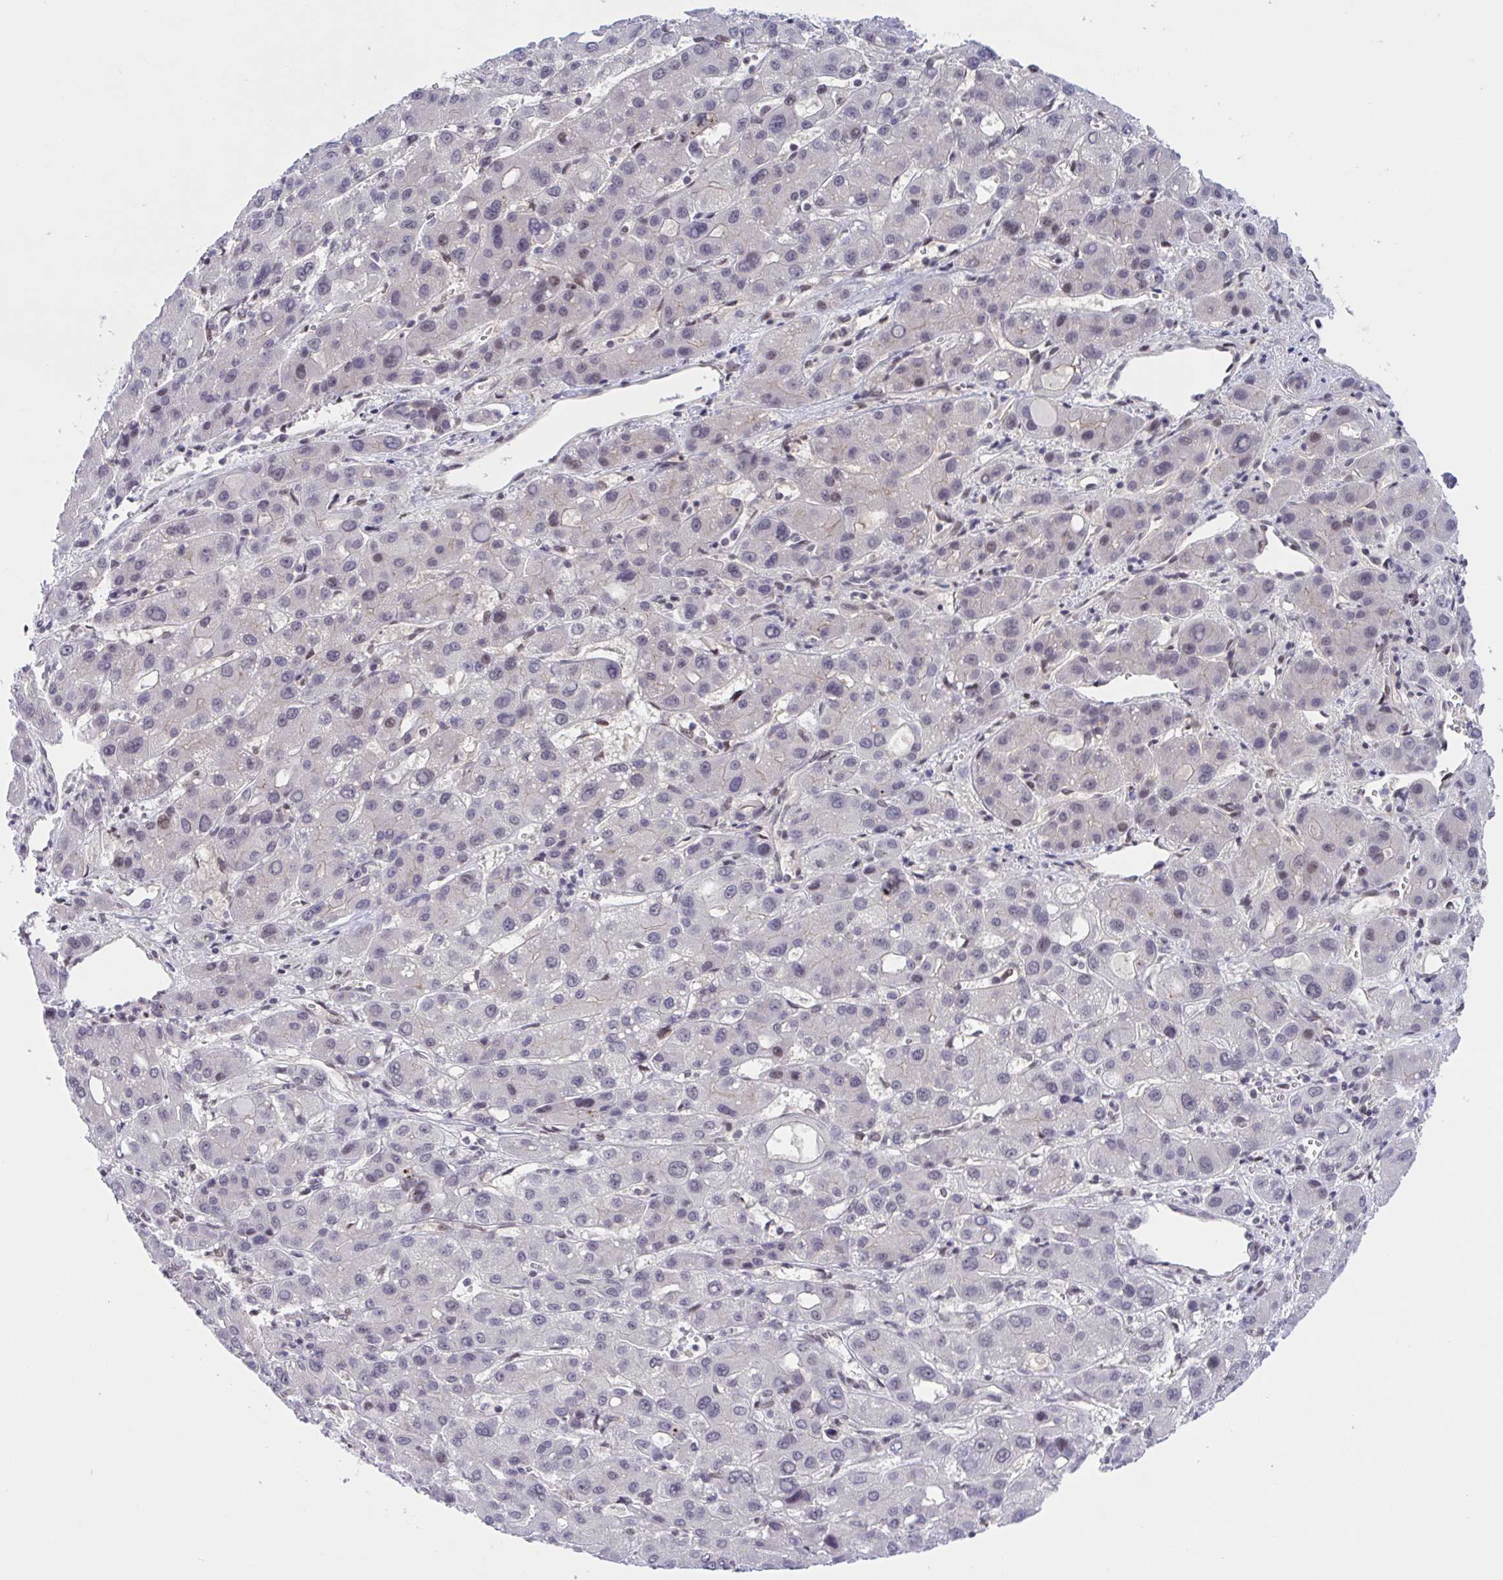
{"staining": {"intensity": "negative", "quantity": "none", "location": "none"}, "tissue": "liver cancer", "cell_type": "Tumor cells", "image_type": "cancer", "snomed": [{"axis": "morphology", "description": "Carcinoma, Hepatocellular, NOS"}, {"axis": "topography", "description": "Liver"}], "caption": "There is no significant positivity in tumor cells of liver cancer (hepatocellular carcinoma).", "gene": "TTC7B", "patient": {"sex": "male", "age": 55}}